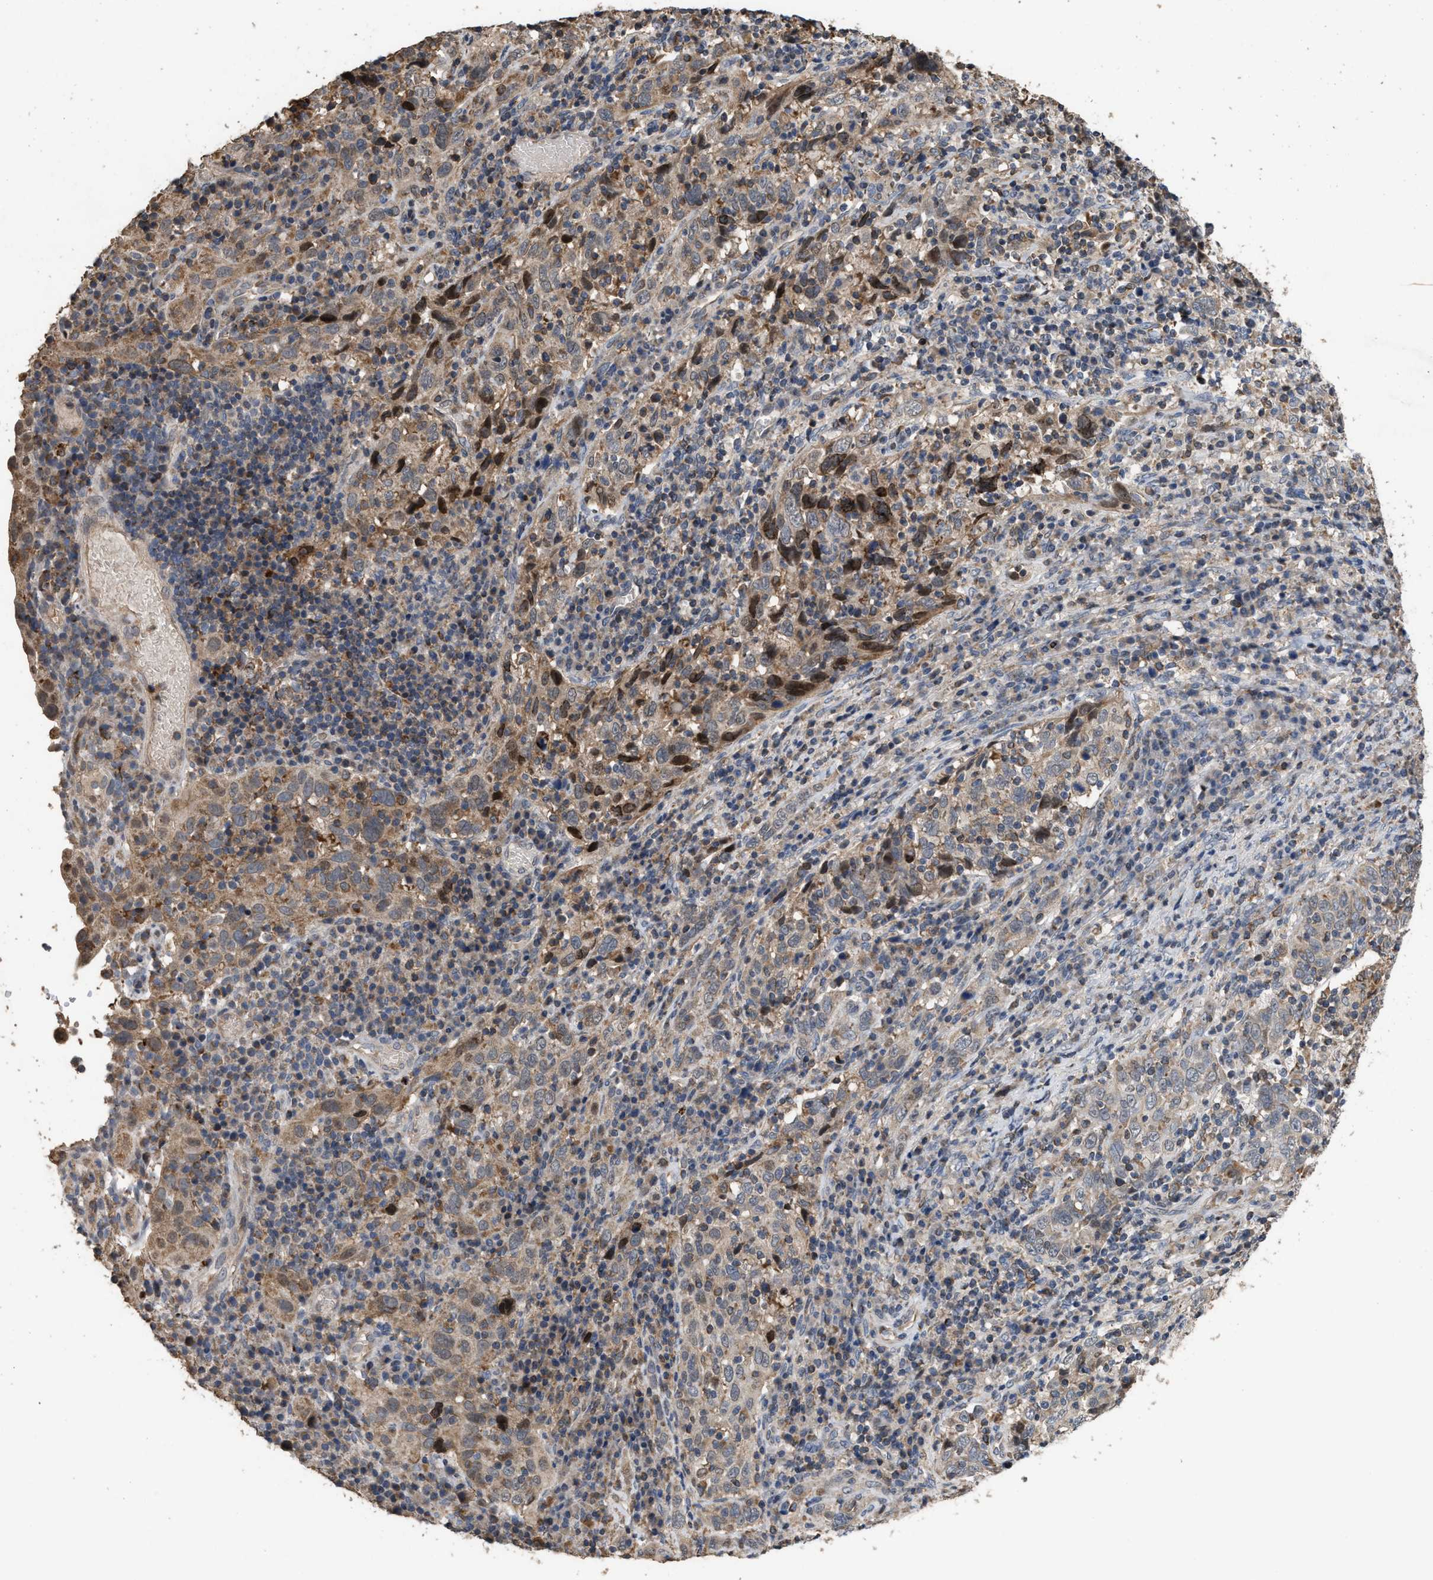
{"staining": {"intensity": "moderate", "quantity": "25%-75%", "location": "cytoplasmic/membranous"}, "tissue": "cervical cancer", "cell_type": "Tumor cells", "image_type": "cancer", "snomed": [{"axis": "morphology", "description": "Squamous cell carcinoma, NOS"}, {"axis": "topography", "description": "Cervix"}], "caption": "IHC (DAB) staining of human squamous cell carcinoma (cervical) exhibits moderate cytoplasmic/membranous protein staining in about 25%-75% of tumor cells.", "gene": "TDRKH", "patient": {"sex": "female", "age": 46}}